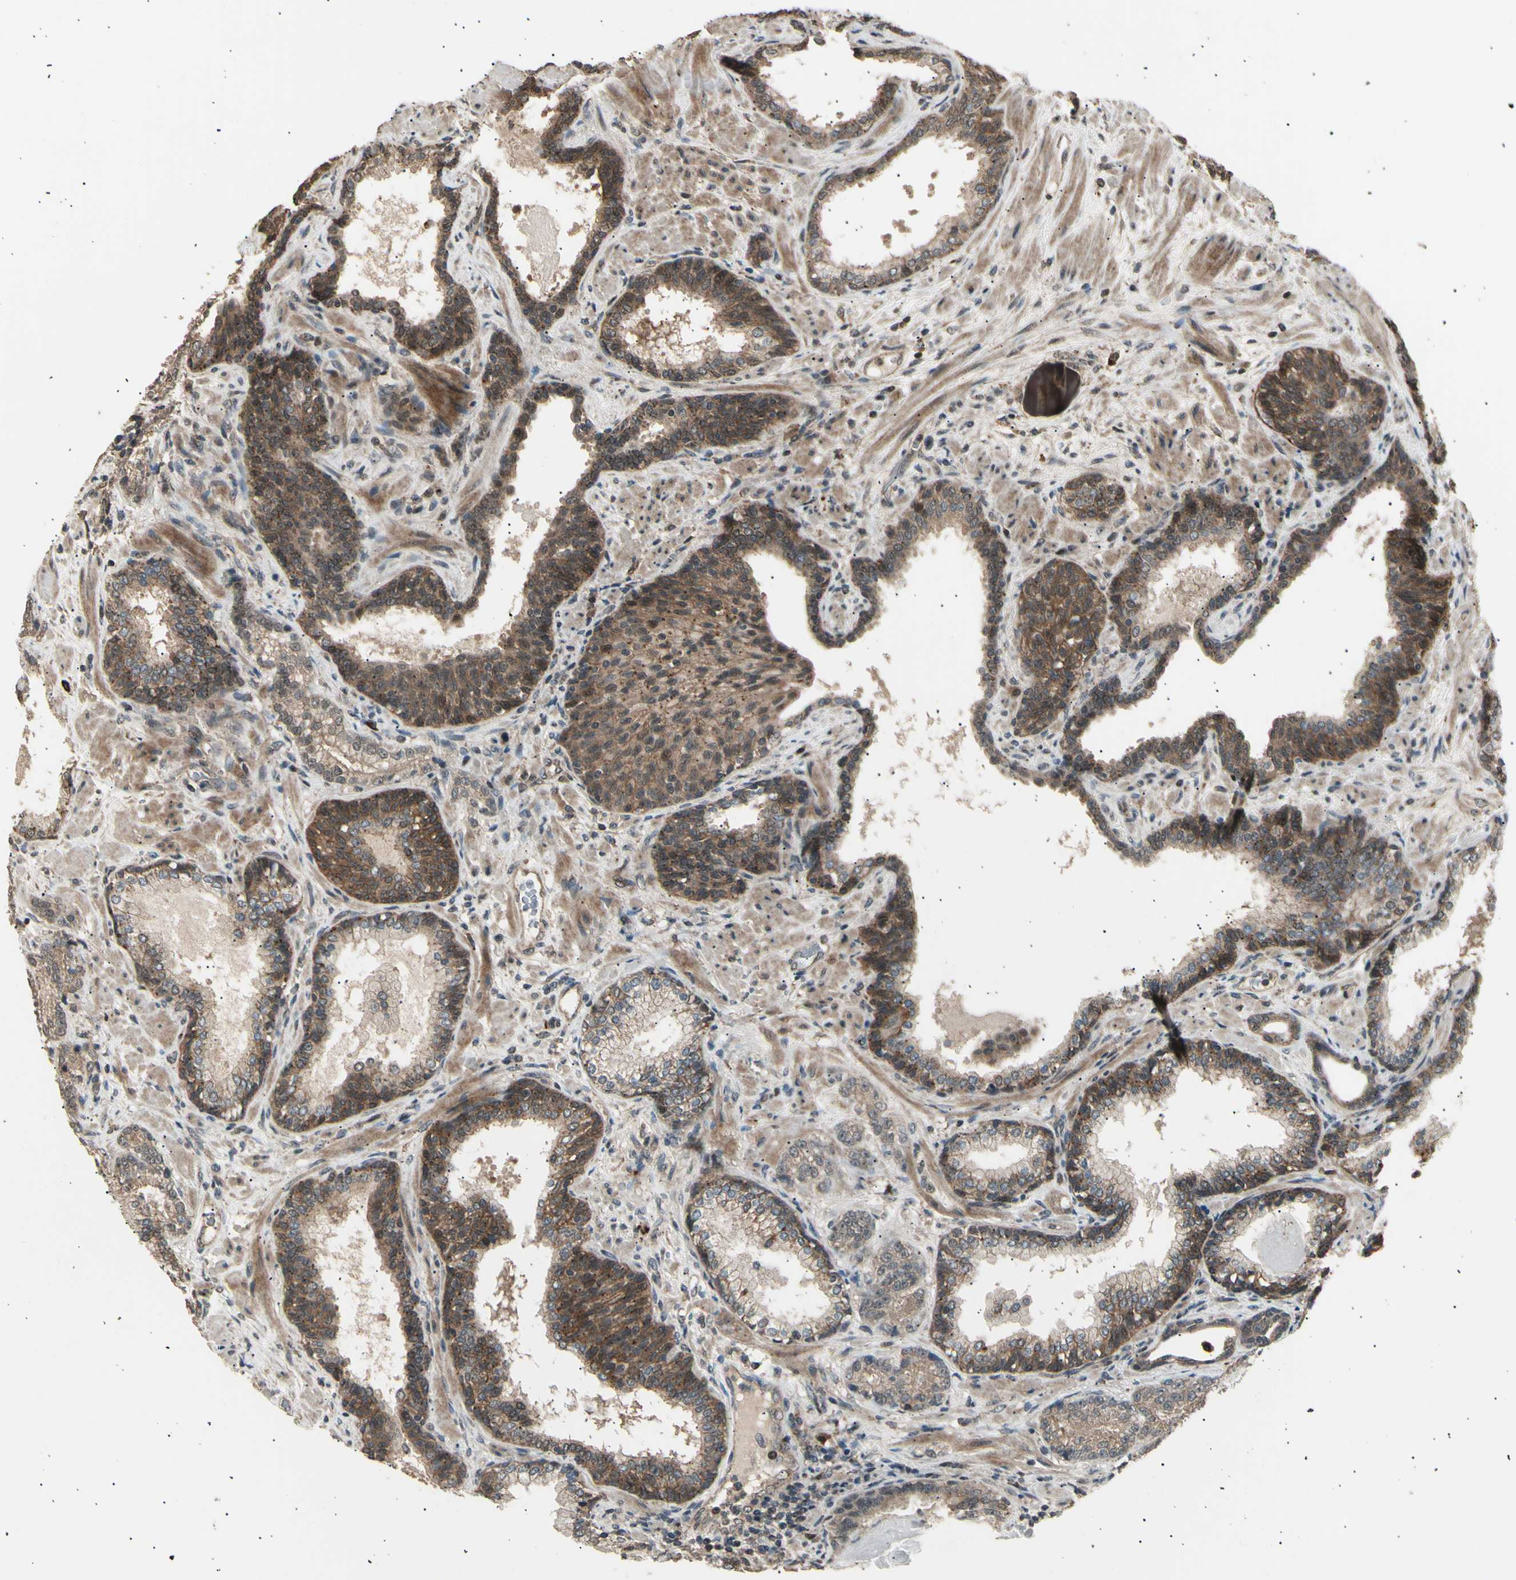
{"staining": {"intensity": "weak", "quantity": ">75%", "location": "cytoplasmic/membranous"}, "tissue": "prostate cancer", "cell_type": "Tumor cells", "image_type": "cancer", "snomed": [{"axis": "morphology", "description": "Adenocarcinoma, High grade"}, {"axis": "topography", "description": "Prostate"}], "caption": "Prostate cancer (adenocarcinoma (high-grade)) stained with DAB immunohistochemistry exhibits low levels of weak cytoplasmic/membranous staining in approximately >75% of tumor cells.", "gene": "NUAK2", "patient": {"sex": "male", "age": 61}}